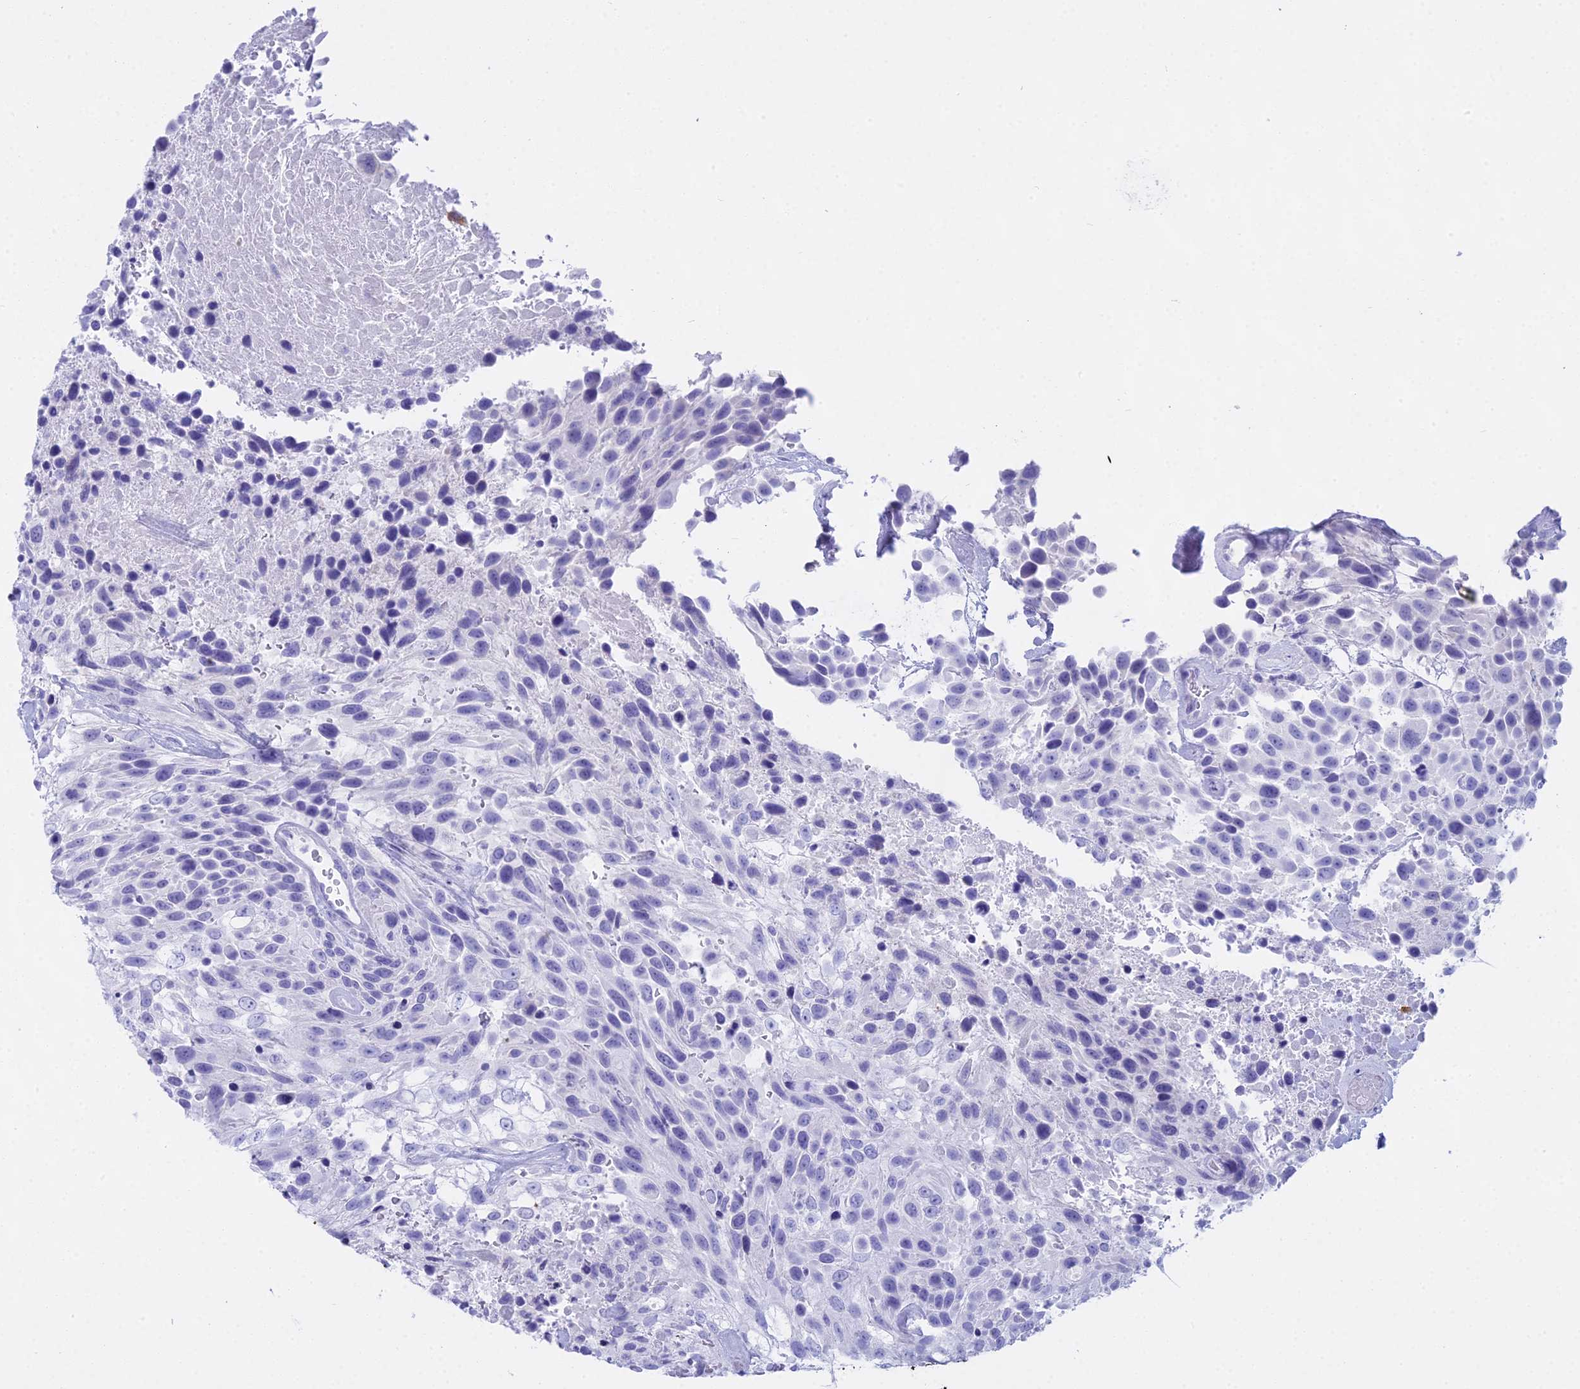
{"staining": {"intensity": "negative", "quantity": "none", "location": "none"}, "tissue": "urothelial cancer", "cell_type": "Tumor cells", "image_type": "cancer", "snomed": [{"axis": "morphology", "description": "Urothelial carcinoma, High grade"}, {"axis": "topography", "description": "Urinary bladder"}], "caption": "The IHC micrograph has no significant expression in tumor cells of urothelial cancer tissue.", "gene": "CGB2", "patient": {"sex": "female", "age": 70}}